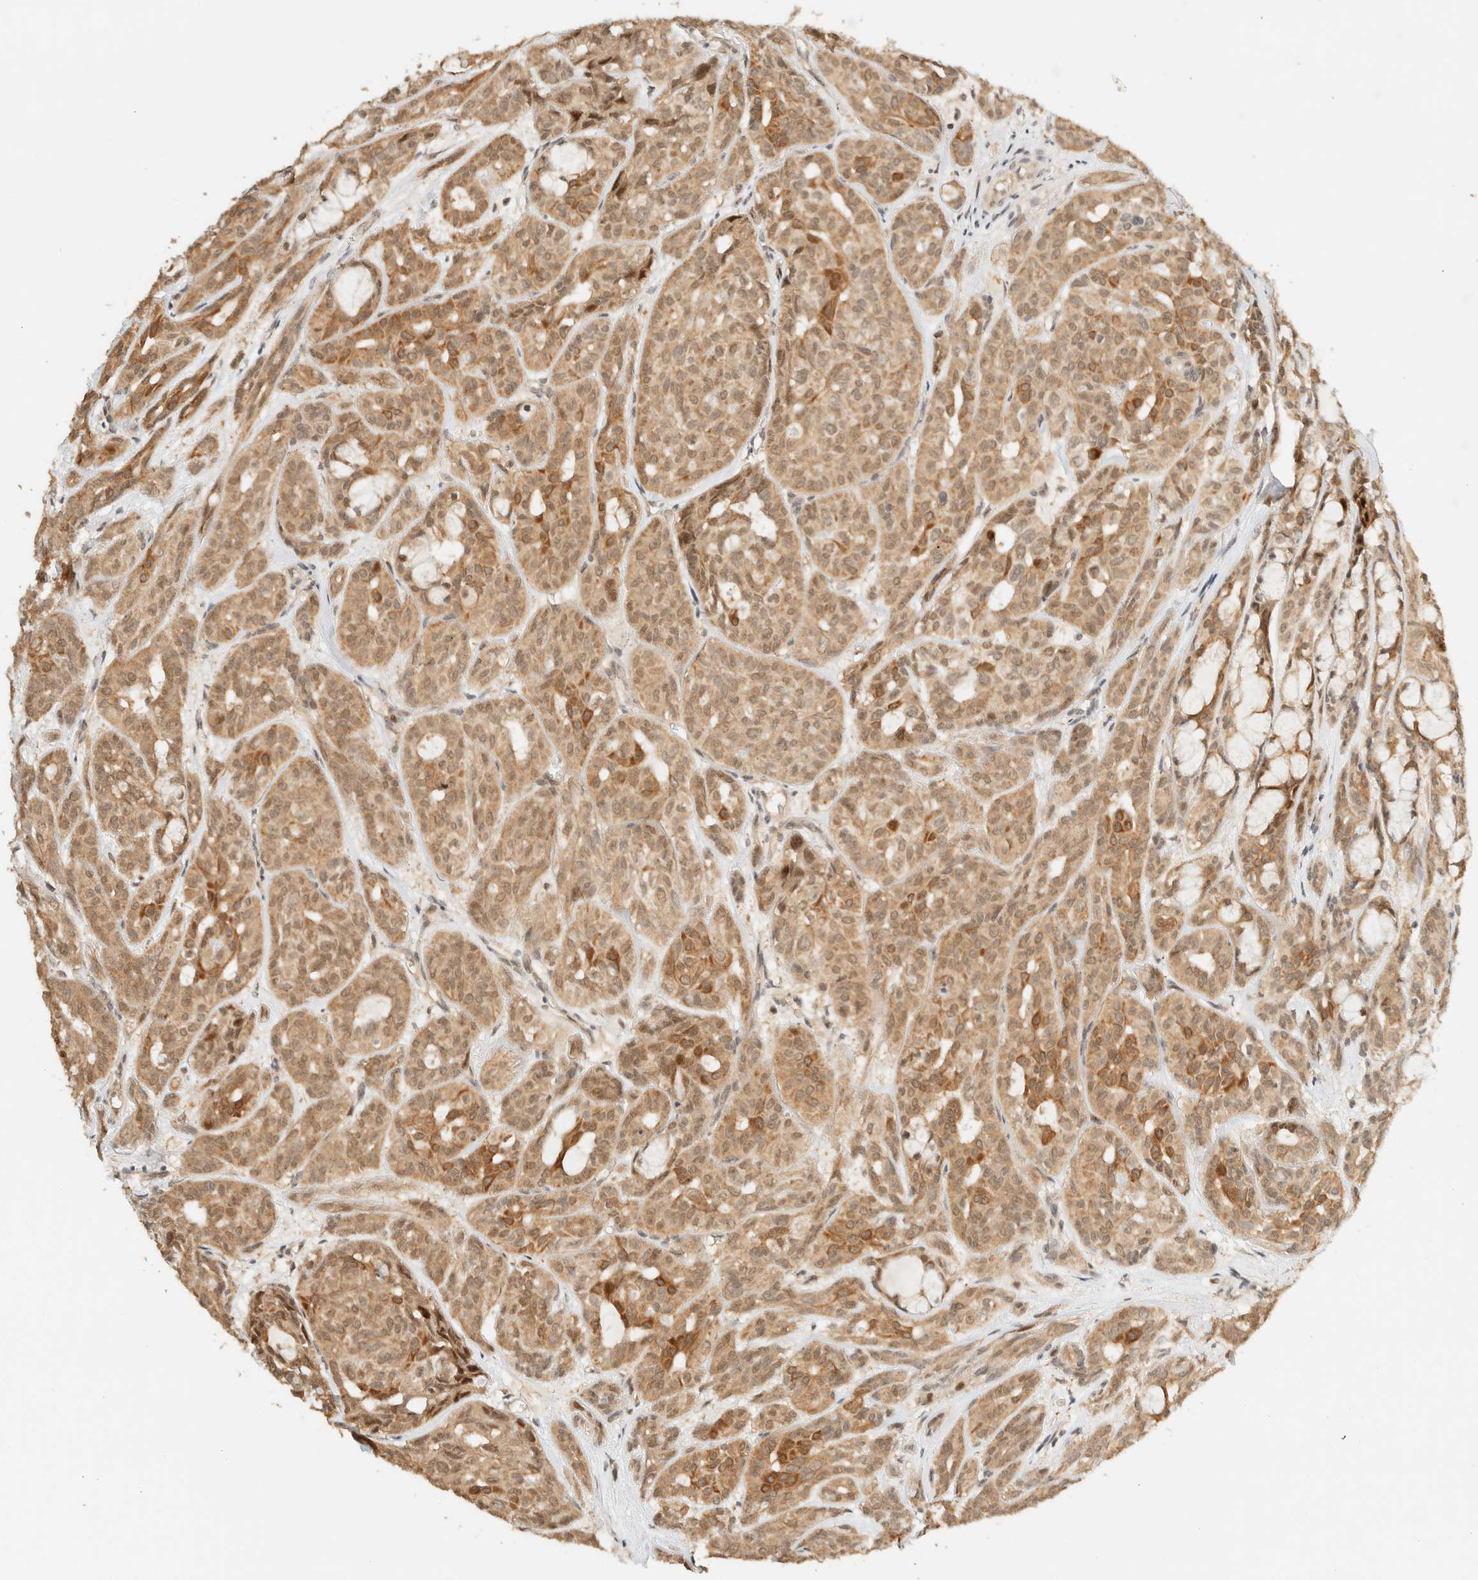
{"staining": {"intensity": "moderate", "quantity": ">75%", "location": "cytoplasmic/membranous"}, "tissue": "head and neck cancer", "cell_type": "Tumor cells", "image_type": "cancer", "snomed": [{"axis": "morphology", "description": "Adenocarcinoma, NOS"}, {"axis": "topography", "description": "Salivary gland, NOS"}, {"axis": "topography", "description": "Head-Neck"}], "caption": "The photomicrograph reveals immunohistochemical staining of head and neck adenocarcinoma. There is moderate cytoplasmic/membranous staining is identified in approximately >75% of tumor cells.", "gene": "ZBTB34", "patient": {"sex": "female", "age": 76}}